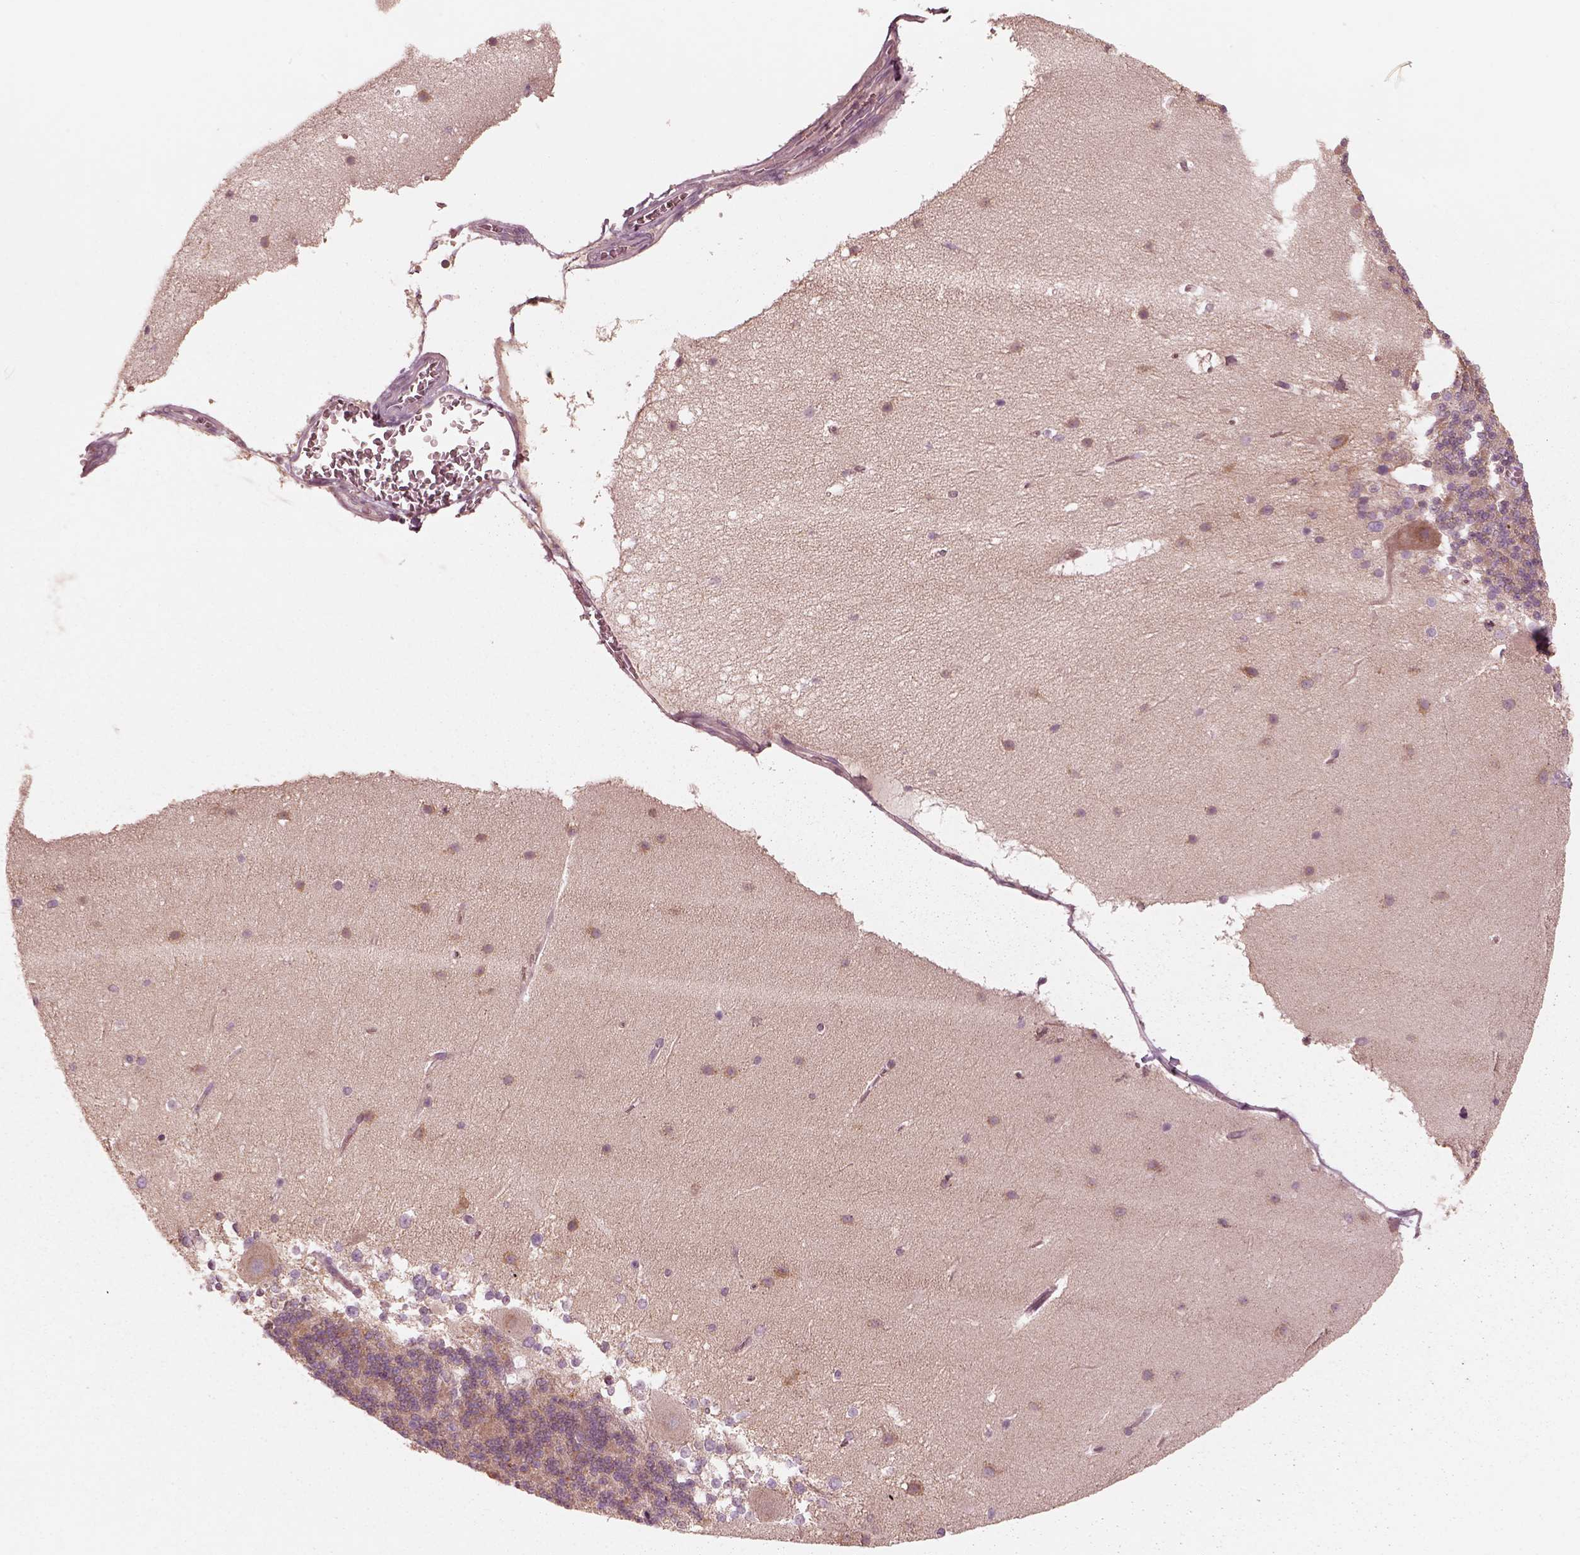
{"staining": {"intensity": "moderate", "quantity": ">75%", "location": "cytoplasmic/membranous"}, "tissue": "cerebellum", "cell_type": "Cells in granular layer", "image_type": "normal", "snomed": [{"axis": "morphology", "description": "Normal tissue, NOS"}, {"axis": "topography", "description": "Cerebellum"}], "caption": "Normal cerebellum was stained to show a protein in brown. There is medium levels of moderate cytoplasmic/membranous staining in about >75% of cells in granular layer.", "gene": "CNOT2", "patient": {"sex": "female", "age": 19}}